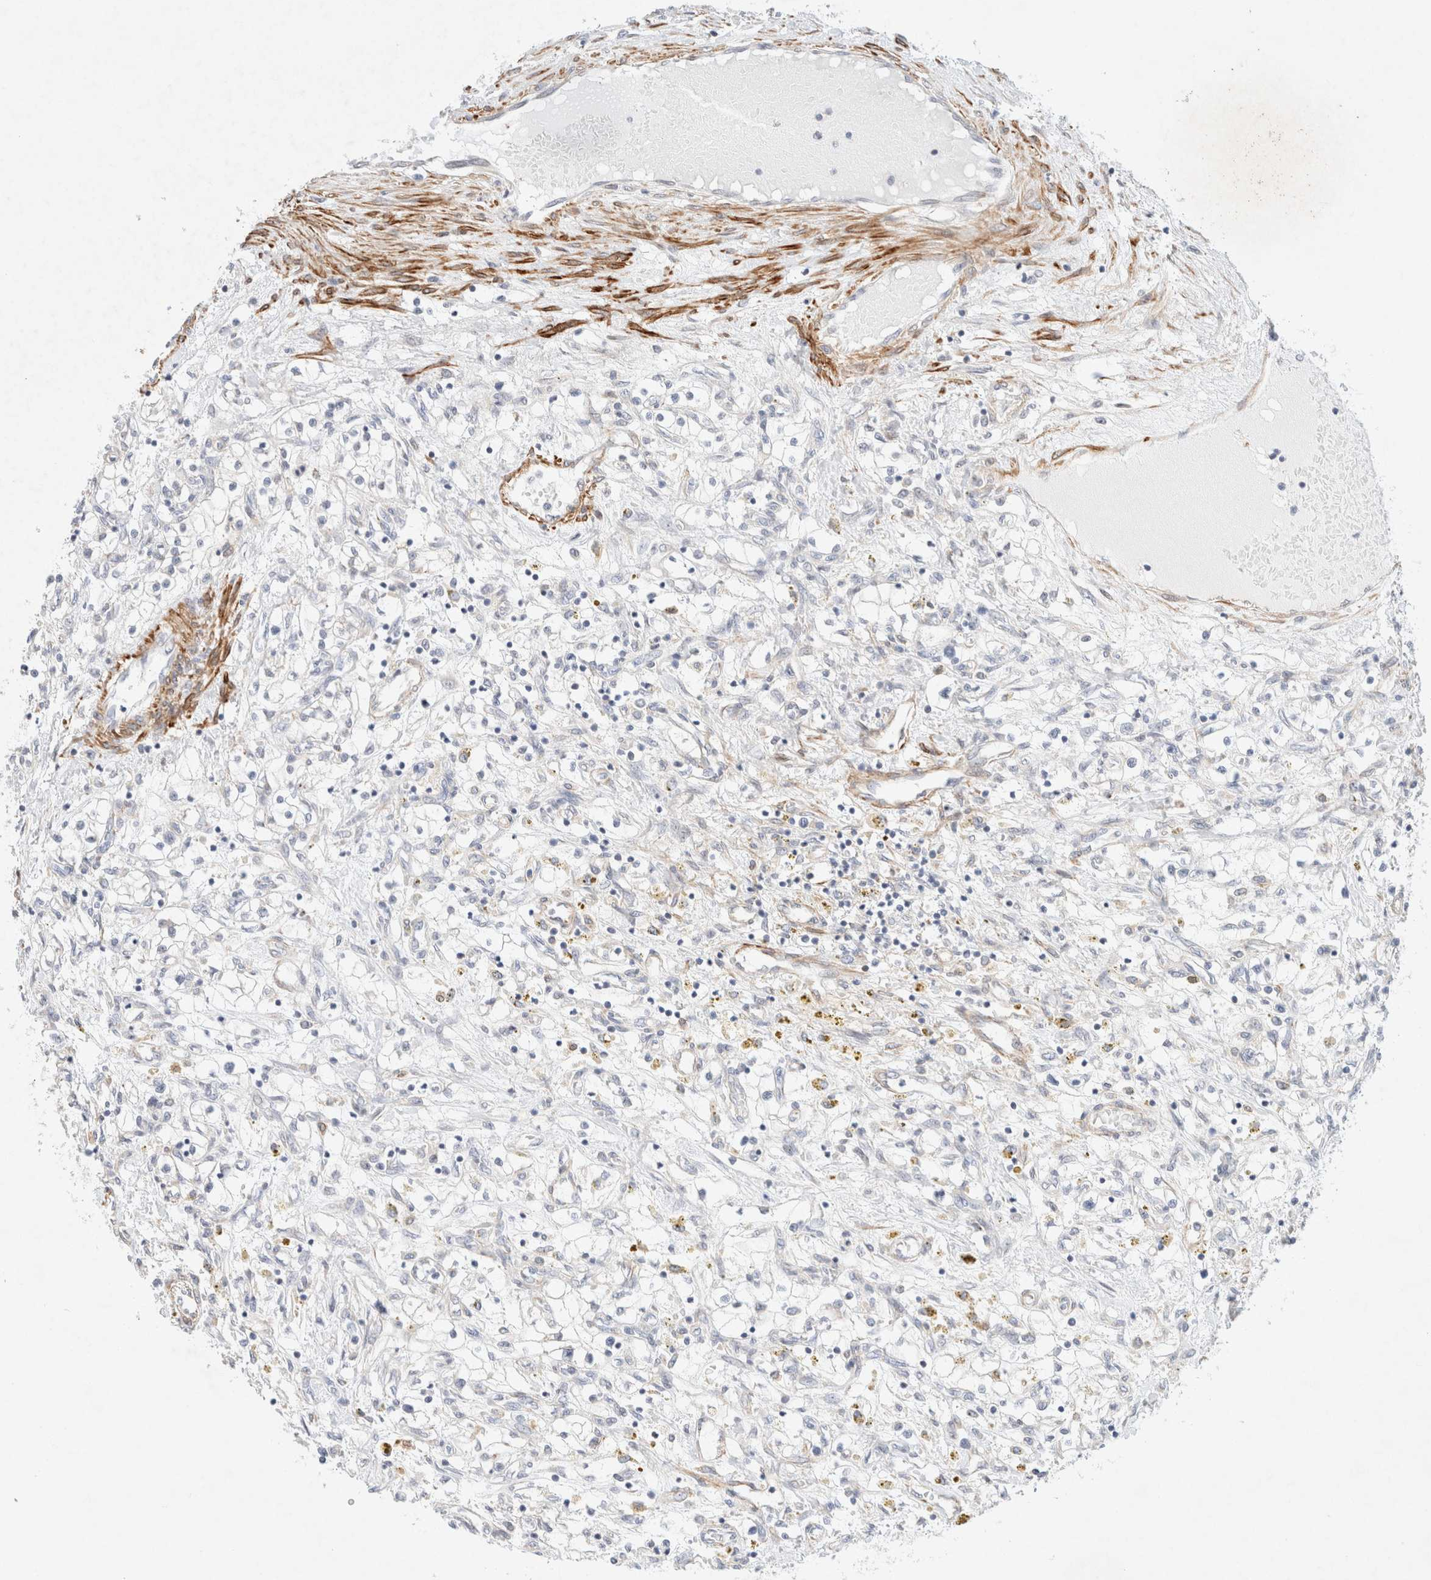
{"staining": {"intensity": "negative", "quantity": "none", "location": "none"}, "tissue": "renal cancer", "cell_type": "Tumor cells", "image_type": "cancer", "snomed": [{"axis": "morphology", "description": "Adenocarcinoma, NOS"}, {"axis": "topography", "description": "Kidney"}], "caption": "An image of human adenocarcinoma (renal) is negative for staining in tumor cells.", "gene": "SLC25A48", "patient": {"sex": "male", "age": 68}}